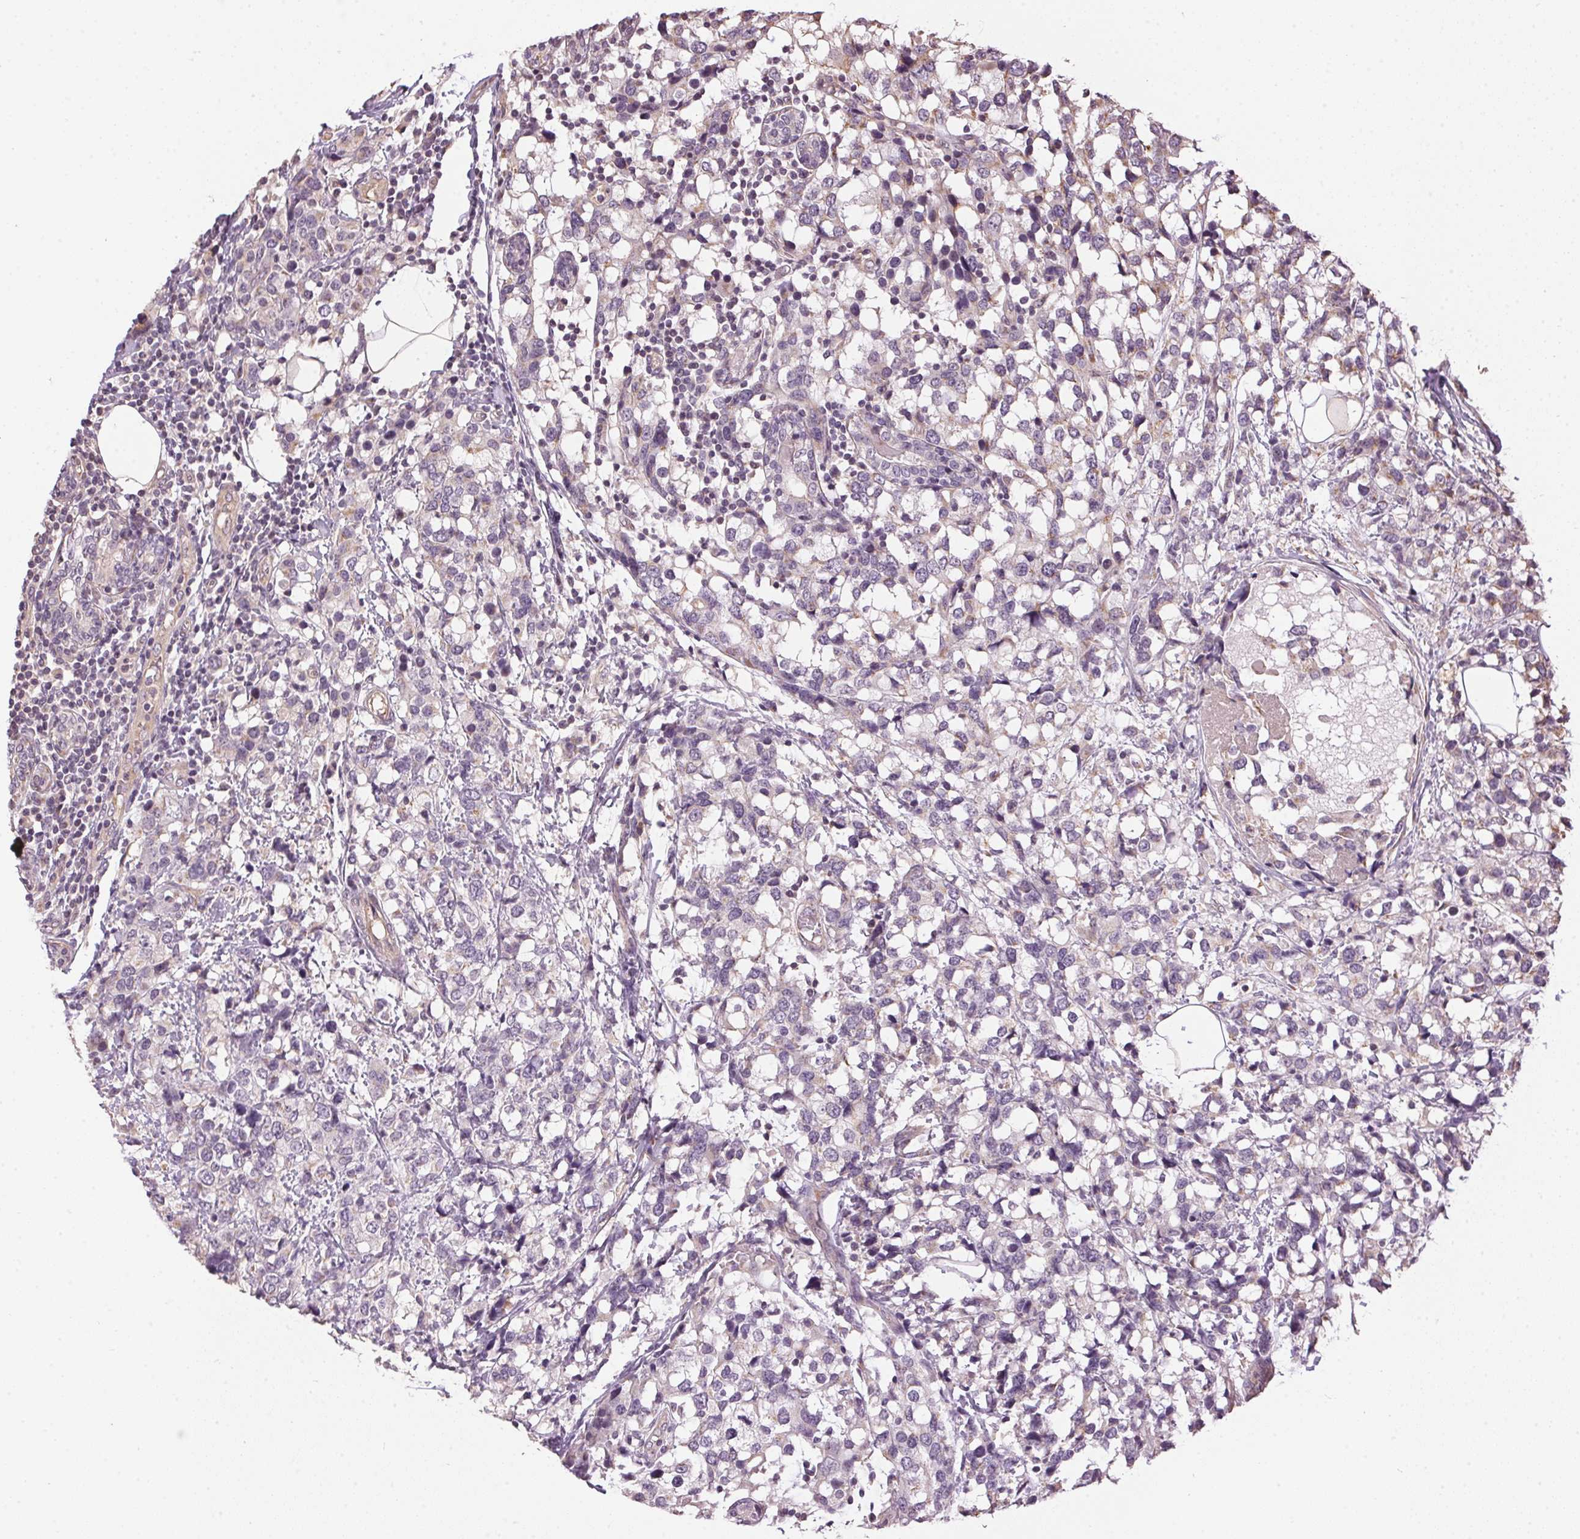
{"staining": {"intensity": "weak", "quantity": "<25%", "location": "cytoplasmic/membranous"}, "tissue": "breast cancer", "cell_type": "Tumor cells", "image_type": "cancer", "snomed": [{"axis": "morphology", "description": "Lobular carcinoma"}, {"axis": "topography", "description": "Breast"}], "caption": "Tumor cells show no significant protein expression in breast cancer.", "gene": "GOLPH3", "patient": {"sex": "female", "age": 59}}